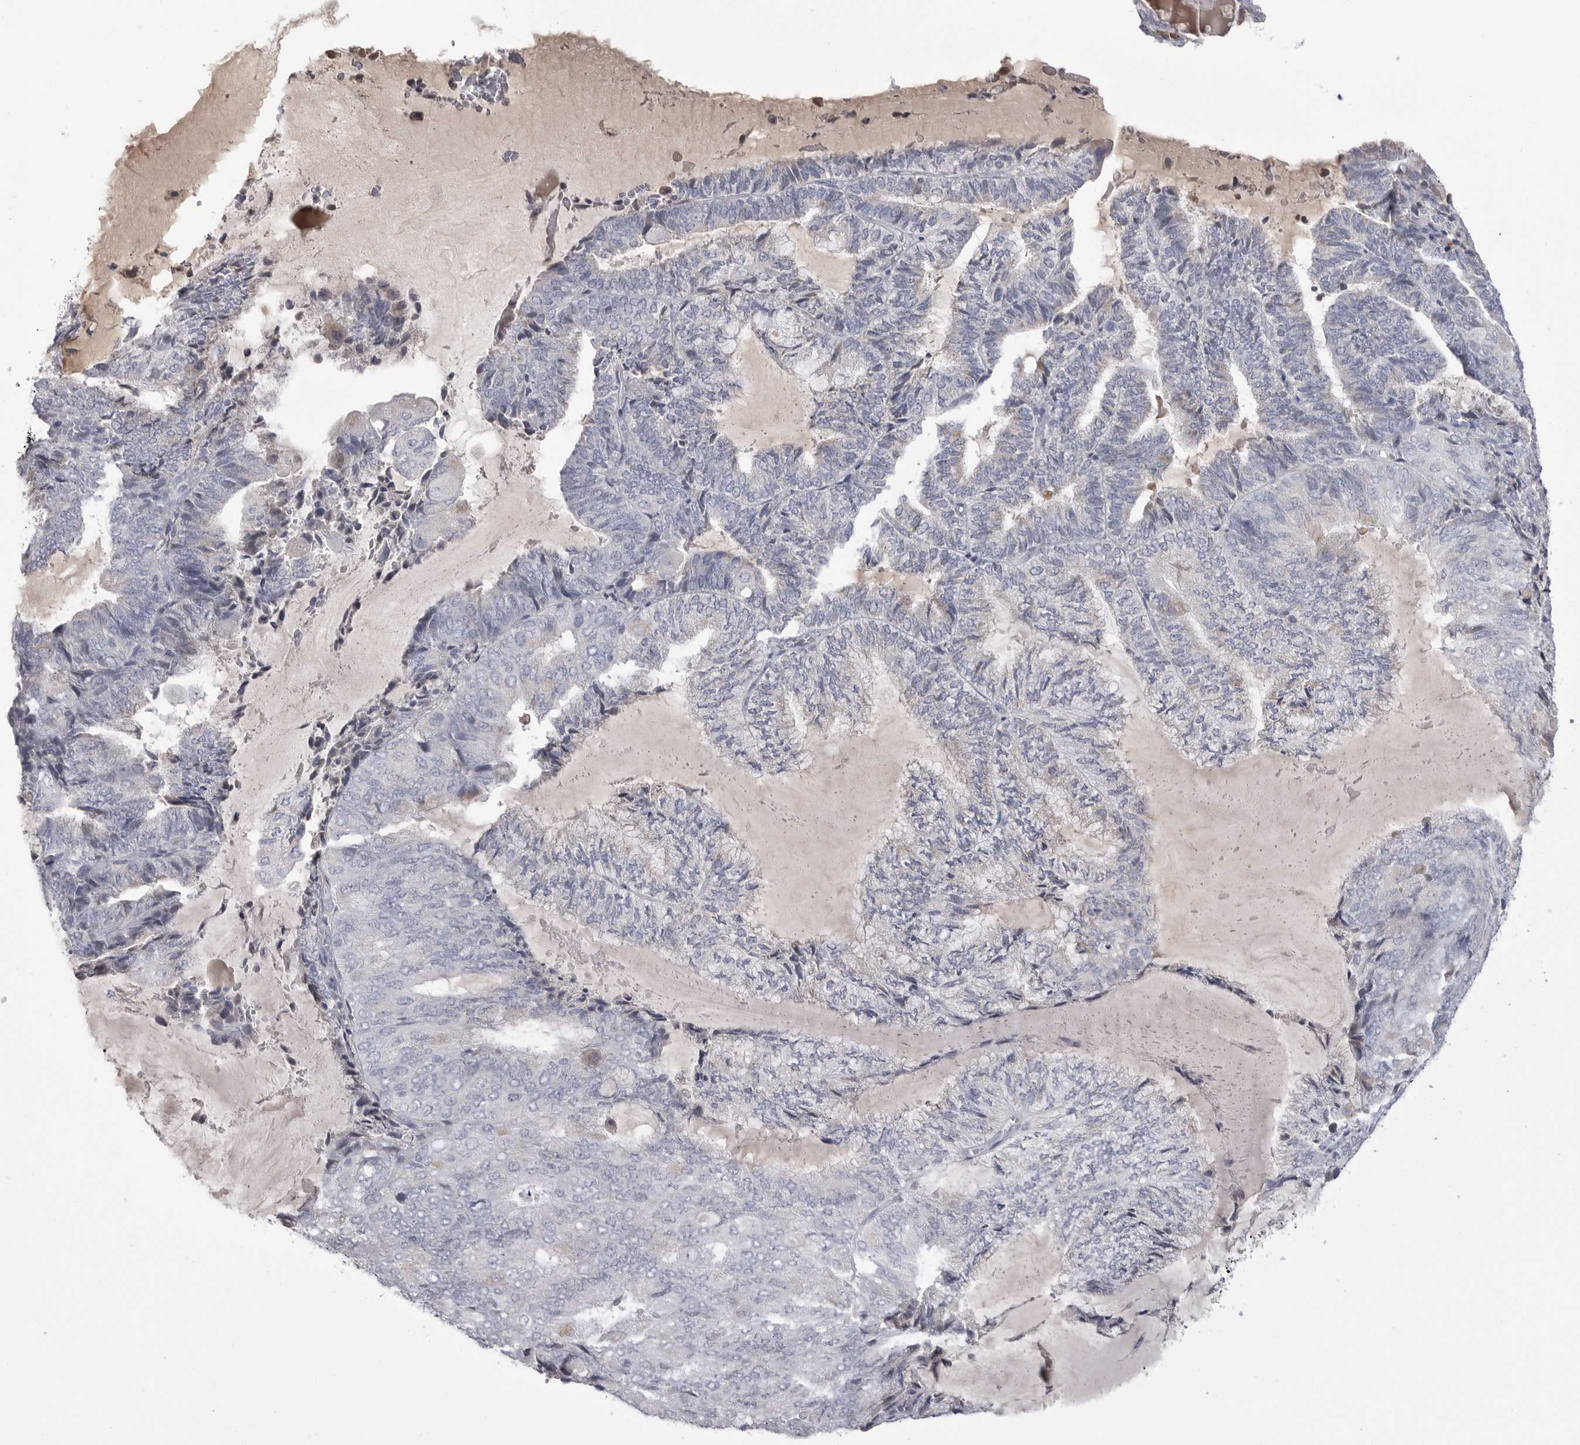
{"staining": {"intensity": "negative", "quantity": "none", "location": "none"}, "tissue": "endometrial cancer", "cell_type": "Tumor cells", "image_type": "cancer", "snomed": [{"axis": "morphology", "description": "Adenocarcinoma, NOS"}, {"axis": "topography", "description": "Endometrium"}], "caption": "Tumor cells are negative for brown protein staining in endometrial cancer (adenocarcinoma).", "gene": "FKBP2", "patient": {"sex": "female", "age": 81}}